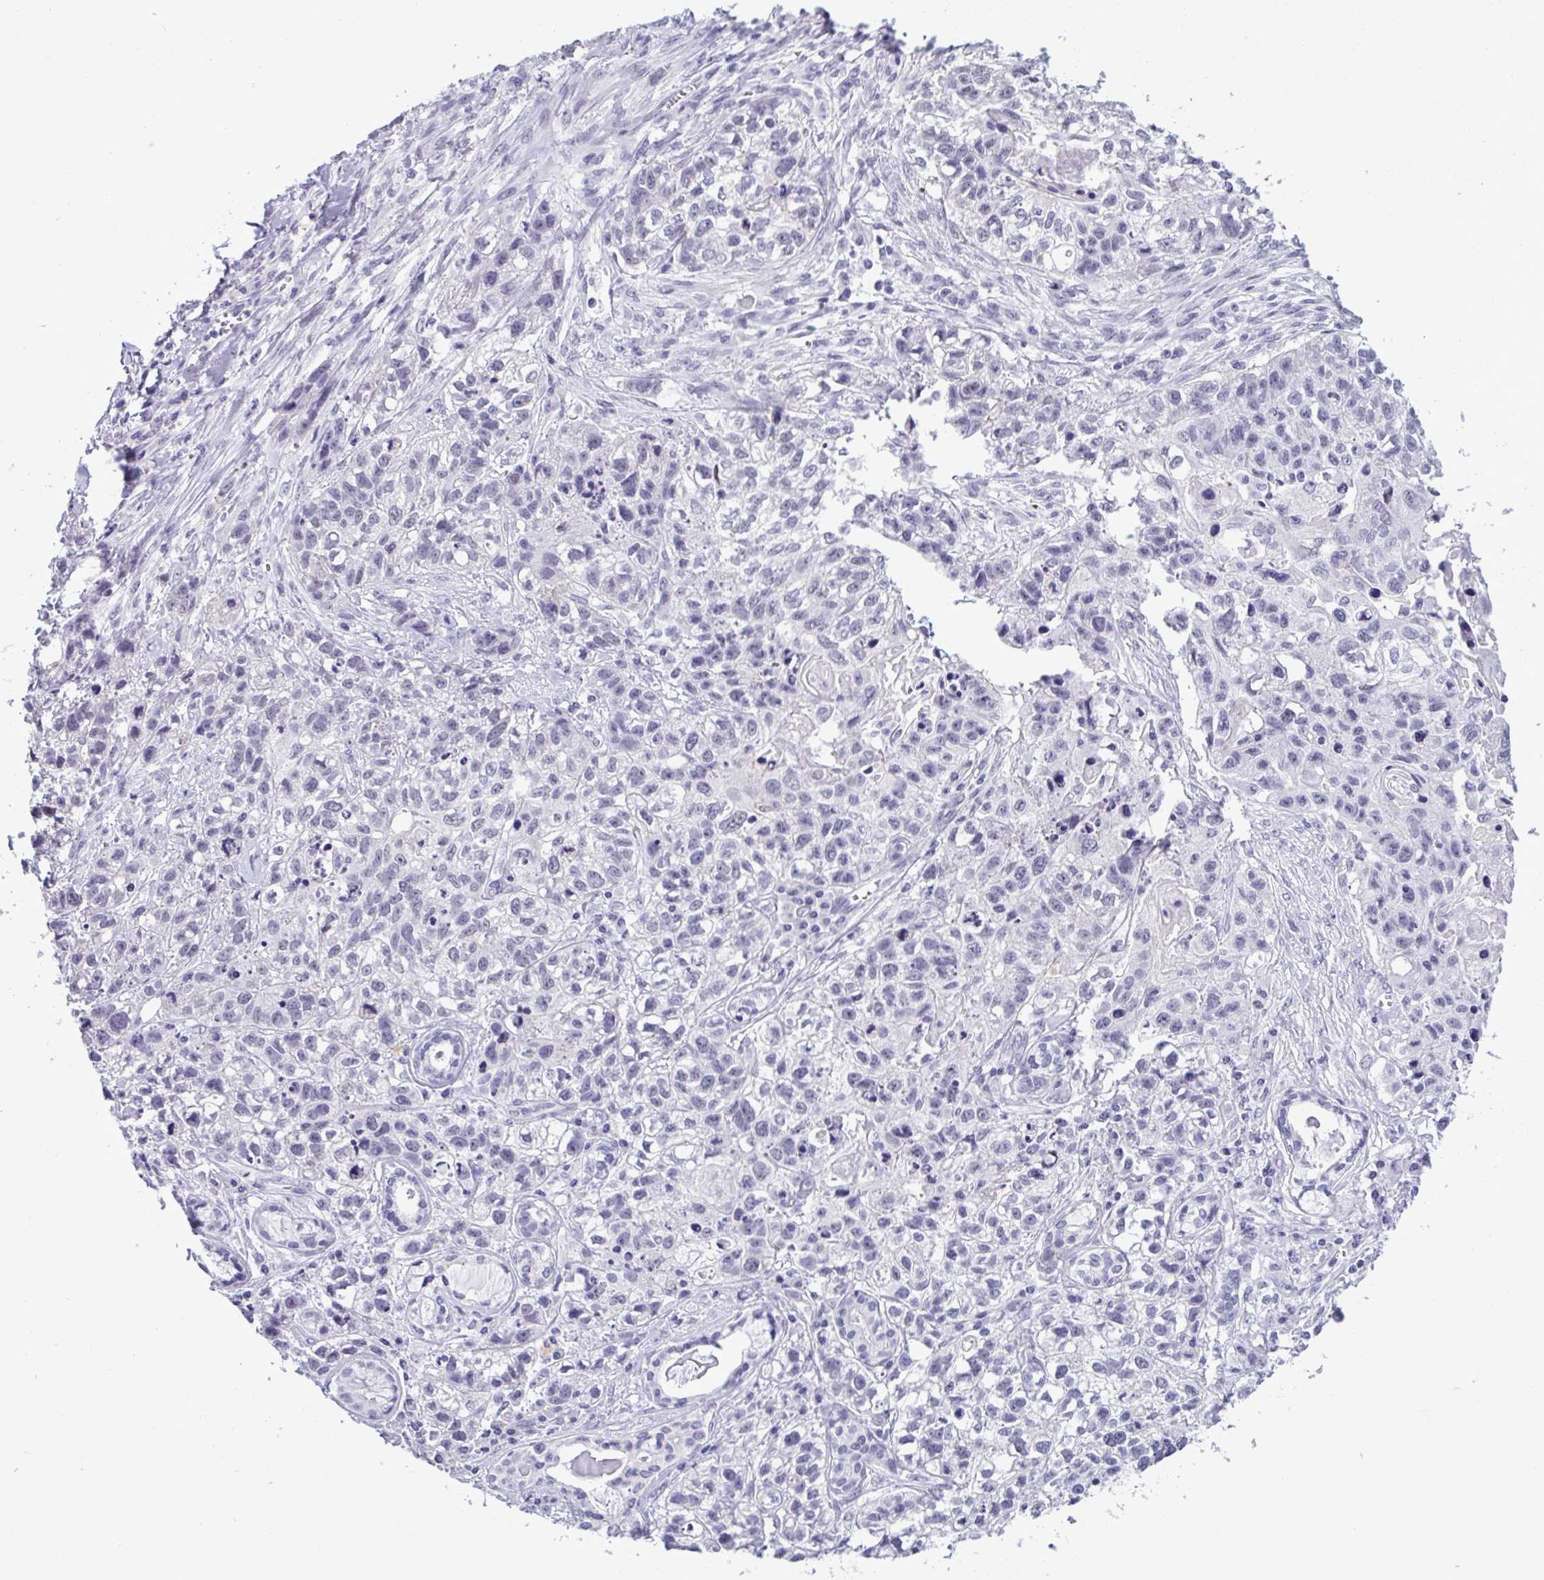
{"staining": {"intensity": "negative", "quantity": "none", "location": "none"}, "tissue": "lung cancer", "cell_type": "Tumor cells", "image_type": "cancer", "snomed": [{"axis": "morphology", "description": "Squamous cell carcinoma, NOS"}, {"axis": "topography", "description": "Lung"}], "caption": "DAB immunohistochemical staining of squamous cell carcinoma (lung) displays no significant staining in tumor cells. (Immunohistochemistry, brightfield microscopy, high magnification).", "gene": "YBX2", "patient": {"sex": "male", "age": 74}}